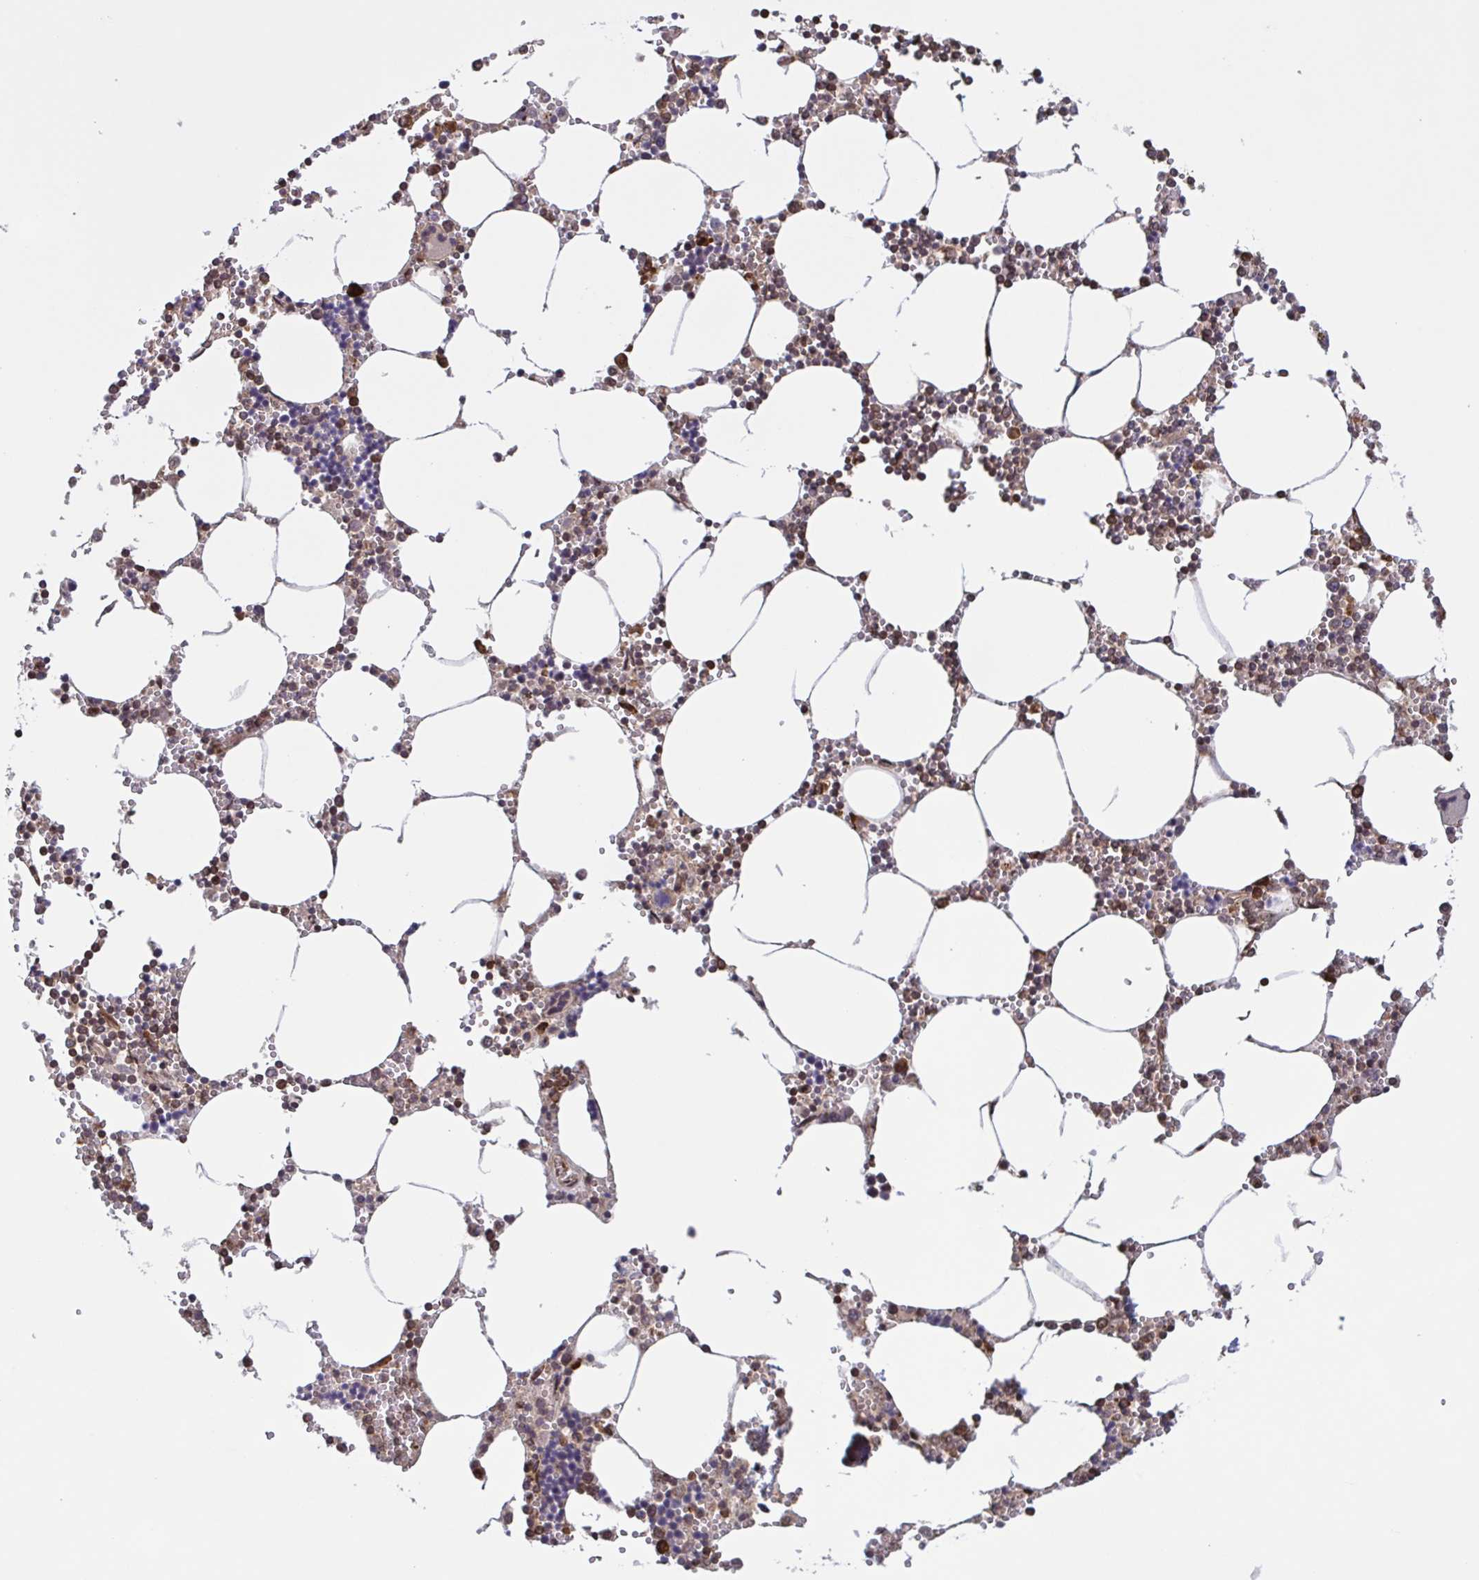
{"staining": {"intensity": "moderate", "quantity": "<25%", "location": "cytoplasmic/membranous,nuclear"}, "tissue": "bone marrow", "cell_type": "Hematopoietic cells", "image_type": "normal", "snomed": [{"axis": "morphology", "description": "Normal tissue, NOS"}, {"axis": "topography", "description": "Bone marrow"}], "caption": "Bone marrow stained with IHC reveals moderate cytoplasmic/membranous,nuclear expression in approximately <25% of hematopoietic cells.", "gene": "SEC63", "patient": {"sex": "male", "age": 54}}